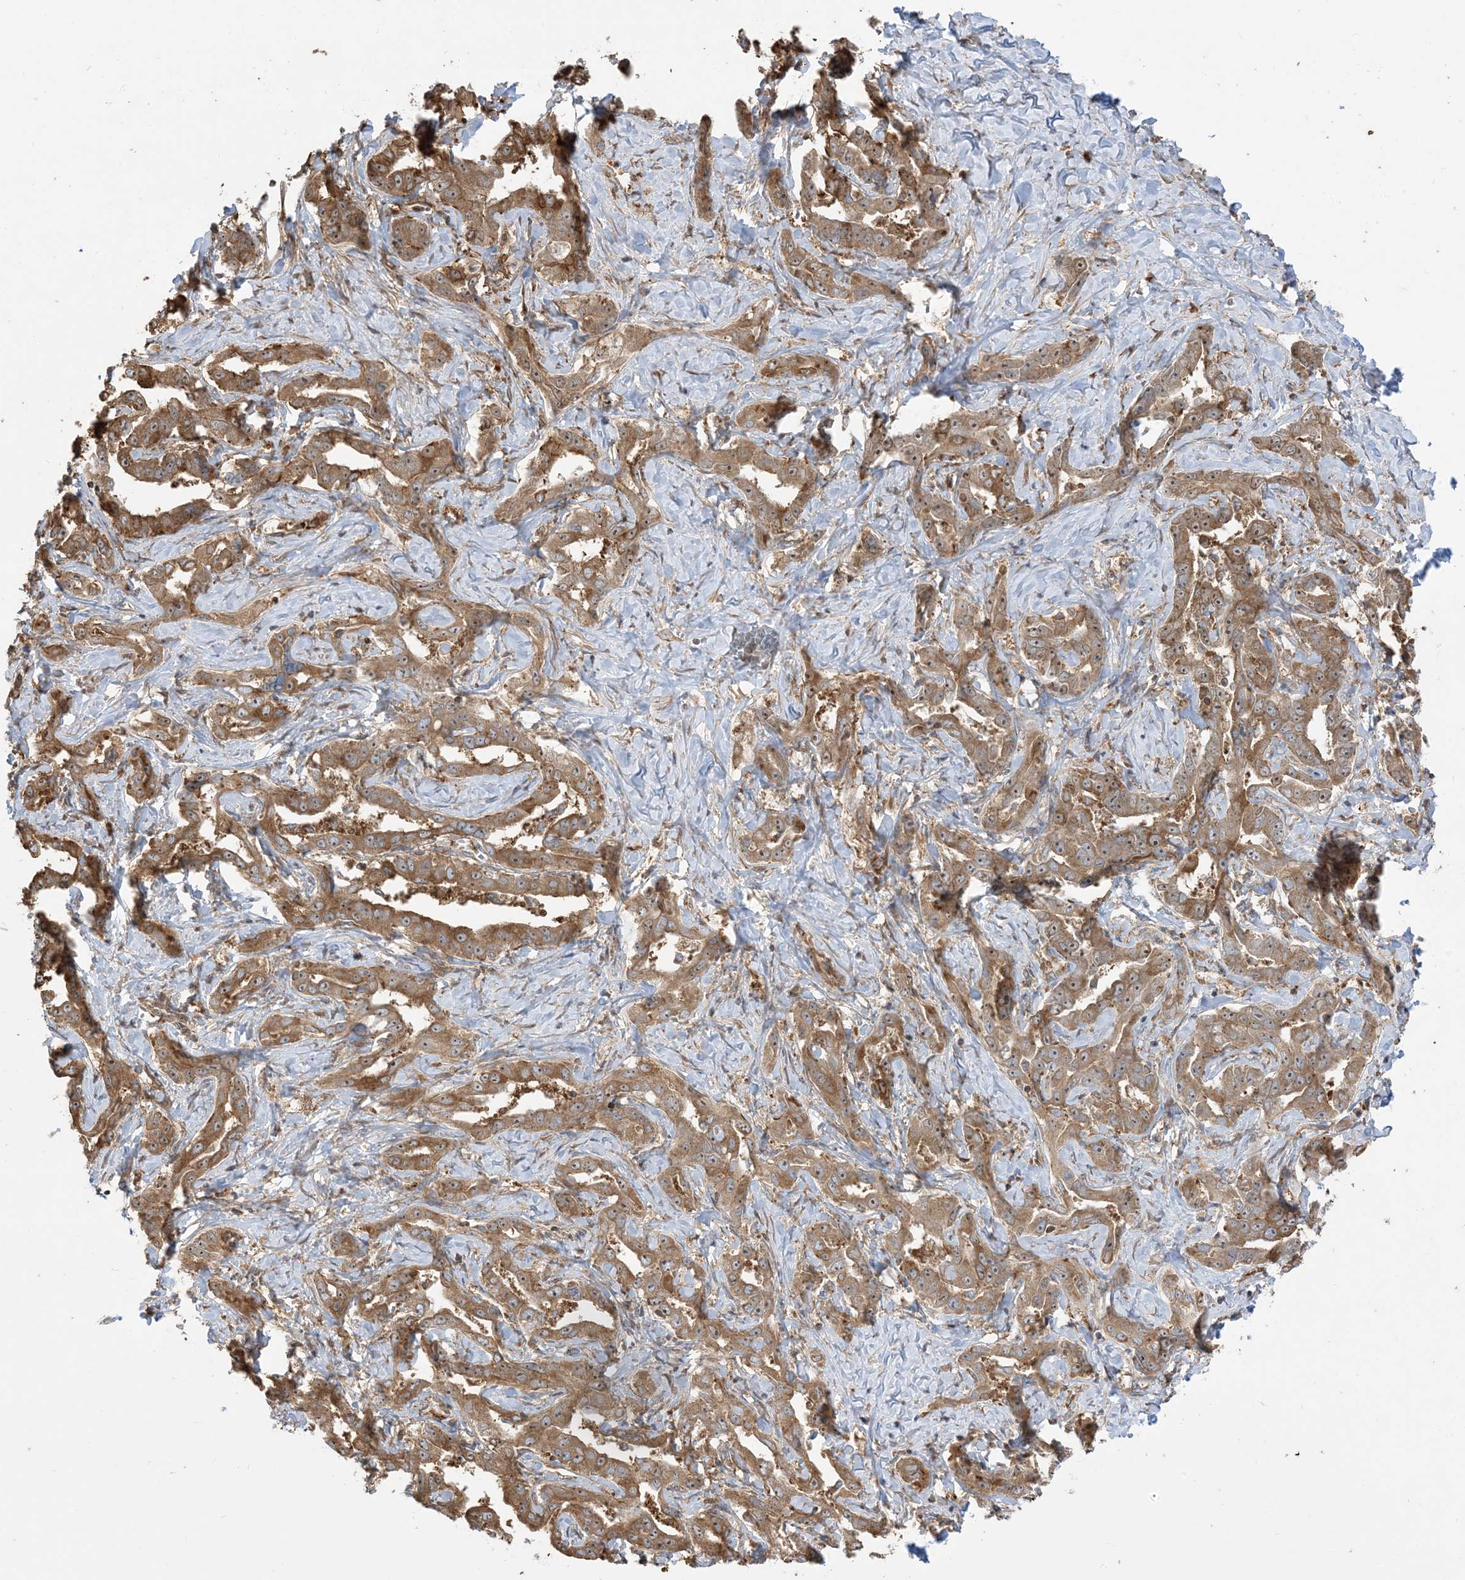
{"staining": {"intensity": "moderate", "quantity": ">75%", "location": "cytoplasmic/membranous,nuclear"}, "tissue": "liver cancer", "cell_type": "Tumor cells", "image_type": "cancer", "snomed": [{"axis": "morphology", "description": "Cholangiocarcinoma"}, {"axis": "topography", "description": "Liver"}], "caption": "Moderate cytoplasmic/membranous and nuclear positivity is identified in approximately >75% of tumor cells in liver cholangiocarcinoma.", "gene": "SRP72", "patient": {"sex": "male", "age": 59}}